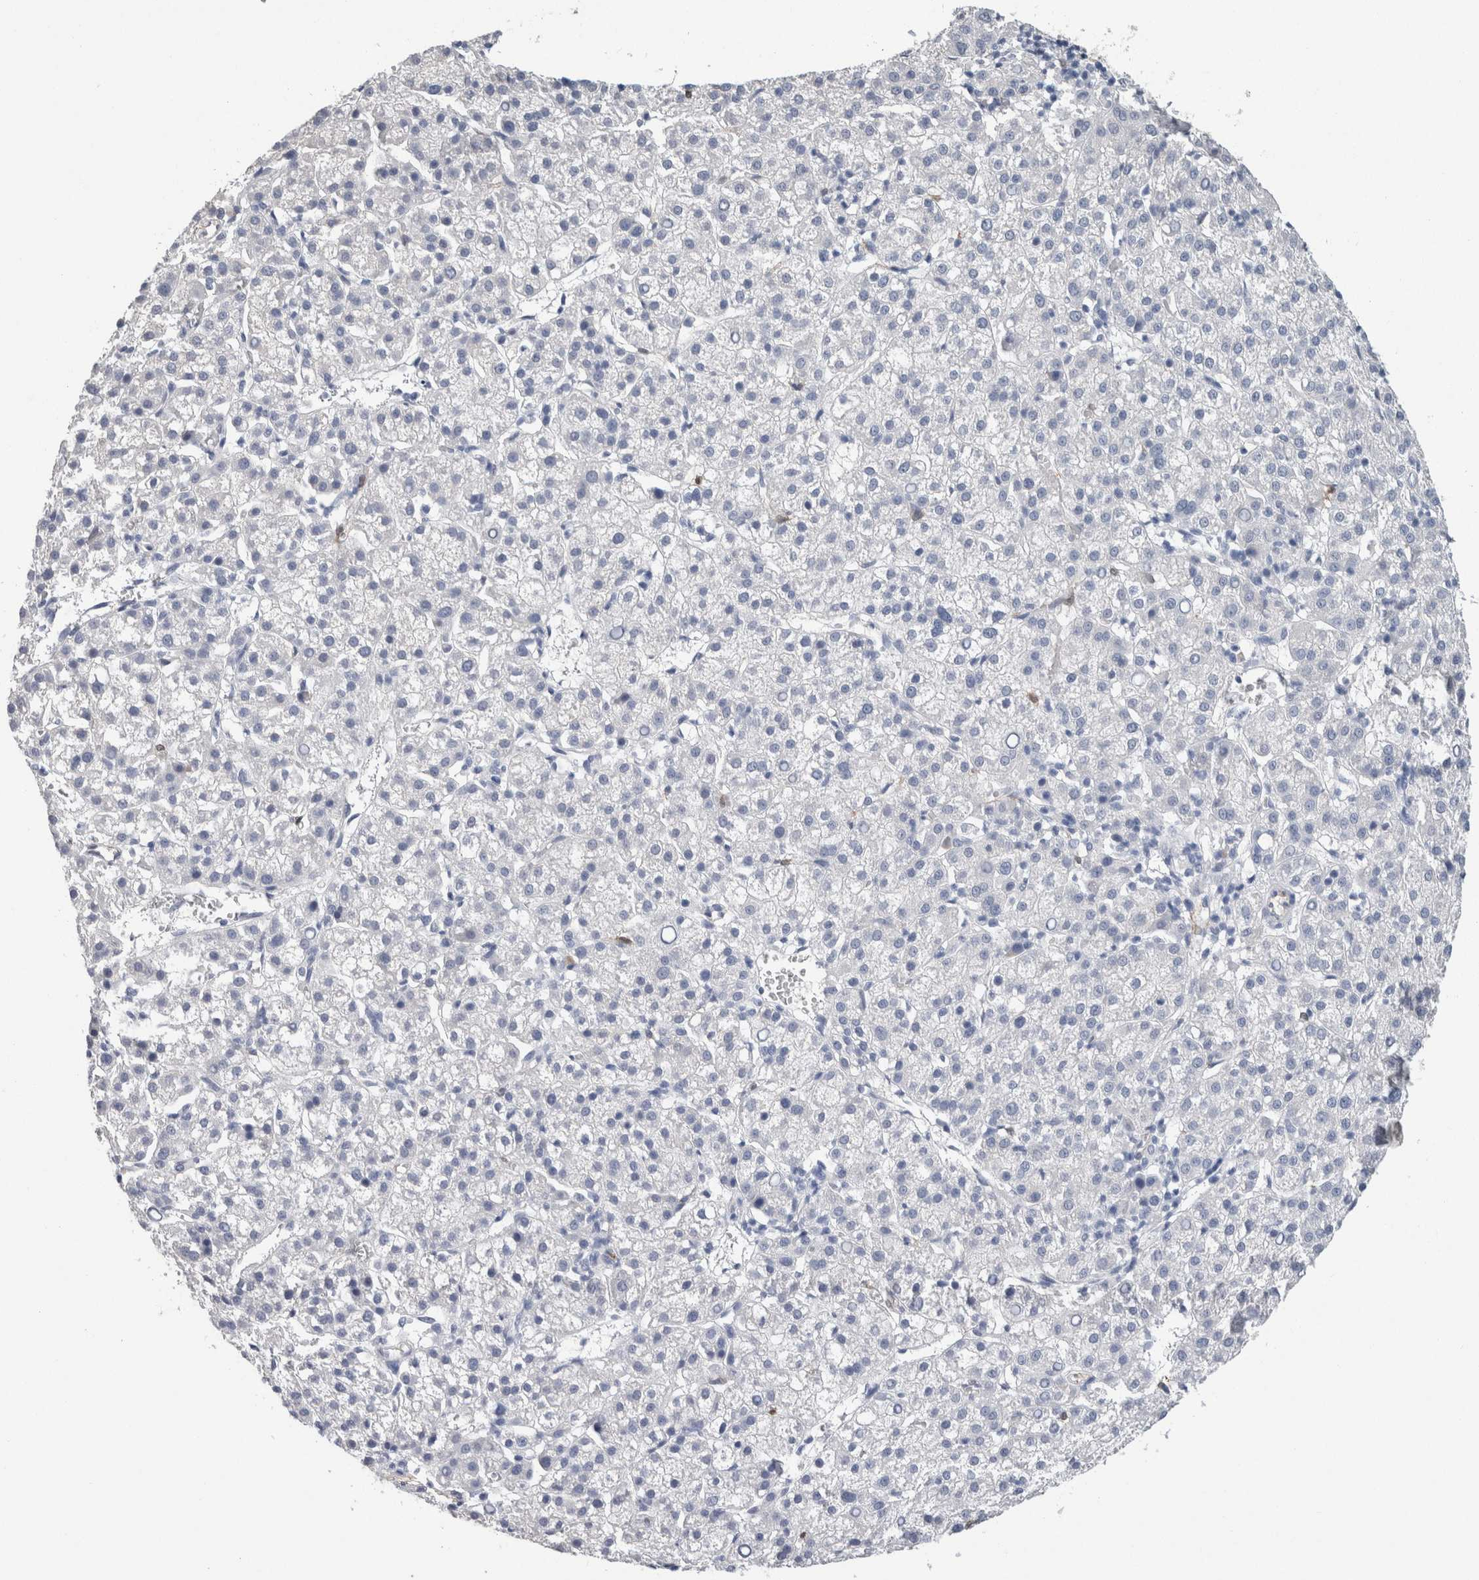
{"staining": {"intensity": "negative", "quantity": "none", "location": "none"}, "tissue": "liver cancer", "cell_type": "Tumor cells", "image_type": "cancer", "snomed": [{"axis": "morphology", "description": "Carcinoma, Hepatocellular, NOS"}, {"axis": "topography", "description": "Liver"}], "caption": "Immunohistochemistry (IHC) image of human liver cancer stained for a protein (brown), which shows no expression in tumor cells.", "gene": "FABP4", "patient": {"sex": "female", "age": 58}}